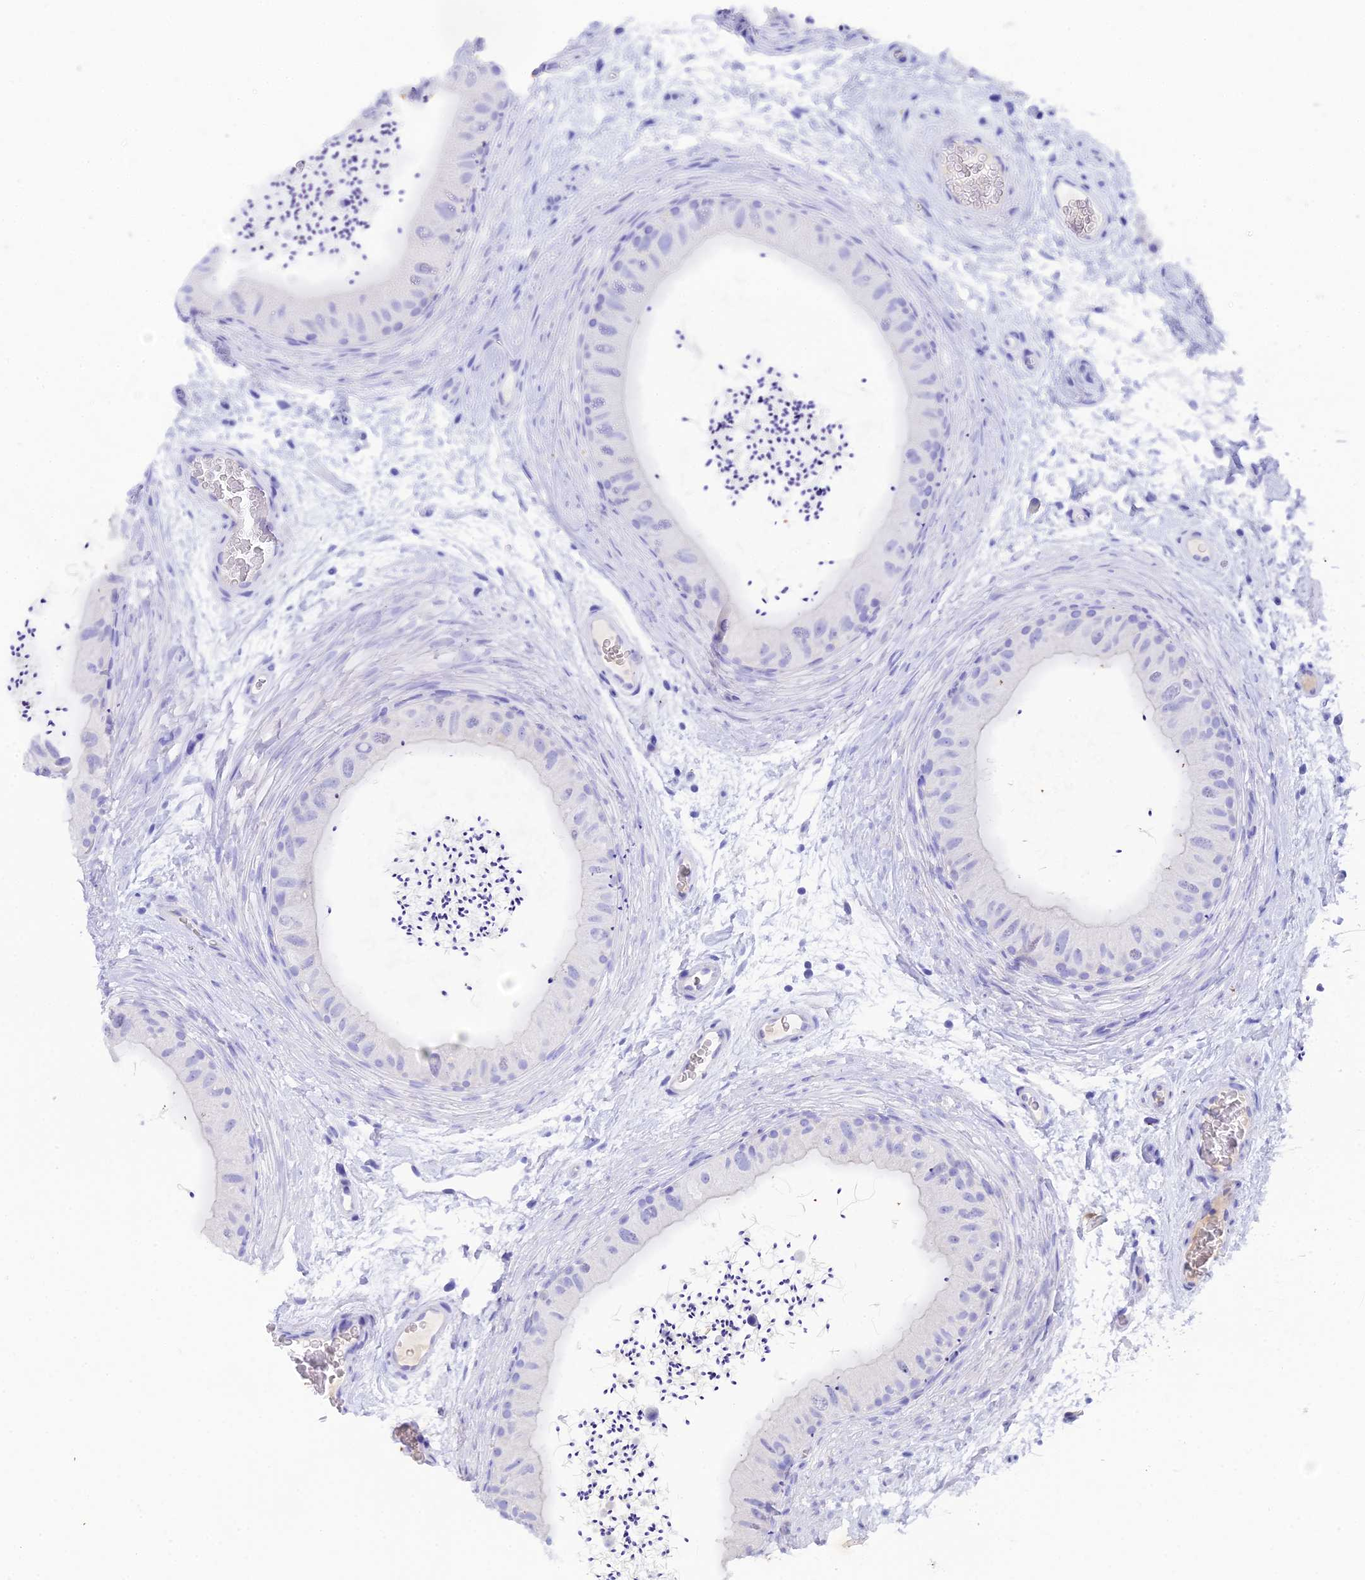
{"staining": {"intensity": "negative", "quantity": "none", "location": "none"}, "tissue": "epididymis", "cell_type": "Glandular cells", "image_type": "normal", "snomed": [{"axis": "morphology", "description": "Normal tissue, NOS"}, {"axis": "topography", "description": "Epididymis"}], "caption": "Glandular cells are negative for brown protein staining in normal epididymis. The staining is performed using DAB (3,3'-diaminobenzidine) brown chromogen with nuclei counter-stained in using hematoxylin.", "gene": "REG1A", "patient": {"sex": "male", "age": 50}}